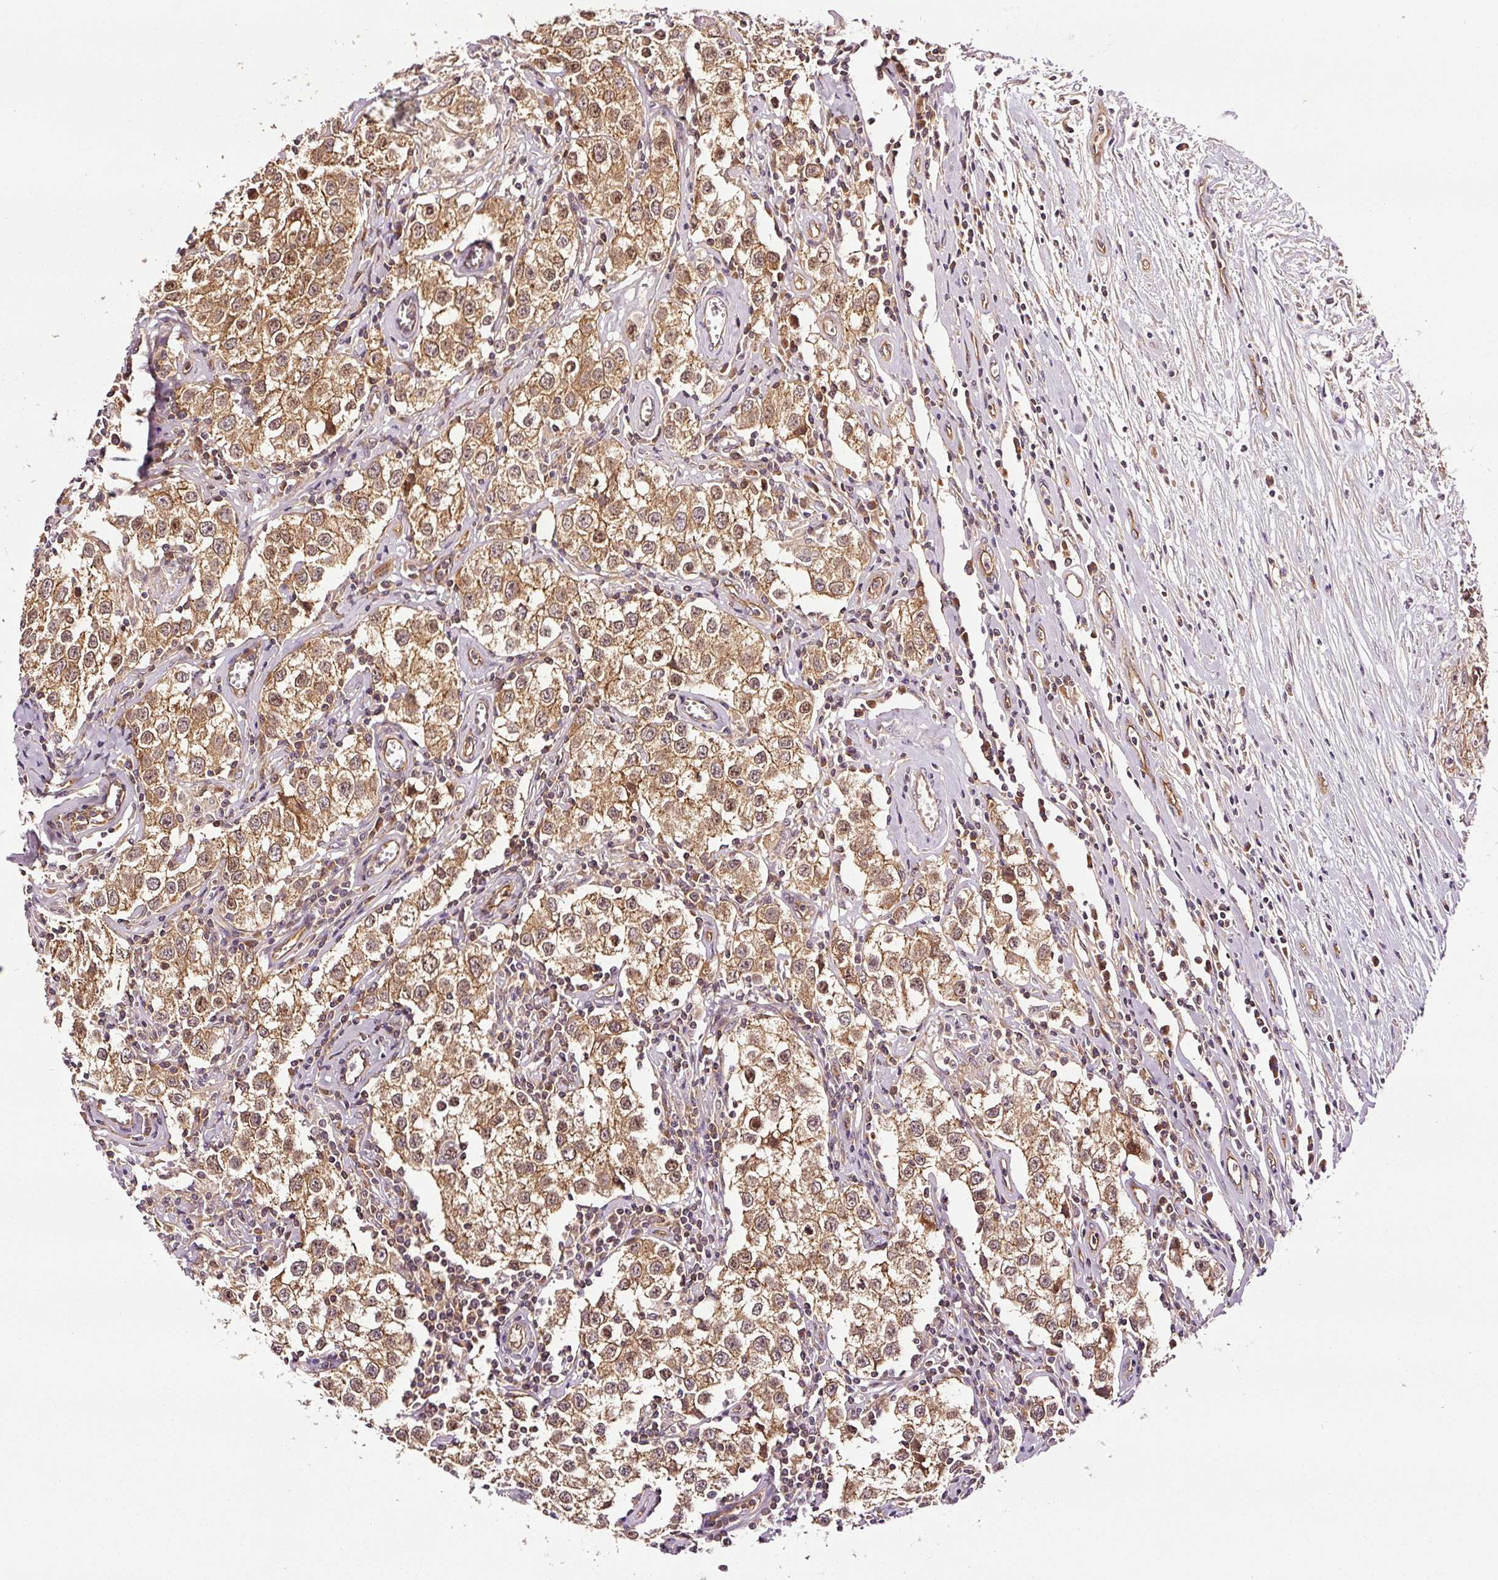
{"staining": {"intensity": "moderate", "quantity": ">75%", "location": "cytoplasmic/membranous,nuclear"}, "tissue": "testis cancer", "cell_type": "Tumor cells", "image_type": "cancer", "snomed": [{"axis": "morphology", "description": "Seminoma, NOS"}, {"axis": "morphology", "description": "Carcinoma, Embryonal, NOS"}, {"axis": "topography", "description": "Testis"}], "caption": "Testis cancer stained with DAB immunohistochemistry (IHC) exhibits medium levels of moderate cytoplasmic/membranous and nuclear staining in approximately >75% of tumor cells.", "gene": "METAP1", "patient": {"sex": "male", "age": 43}}